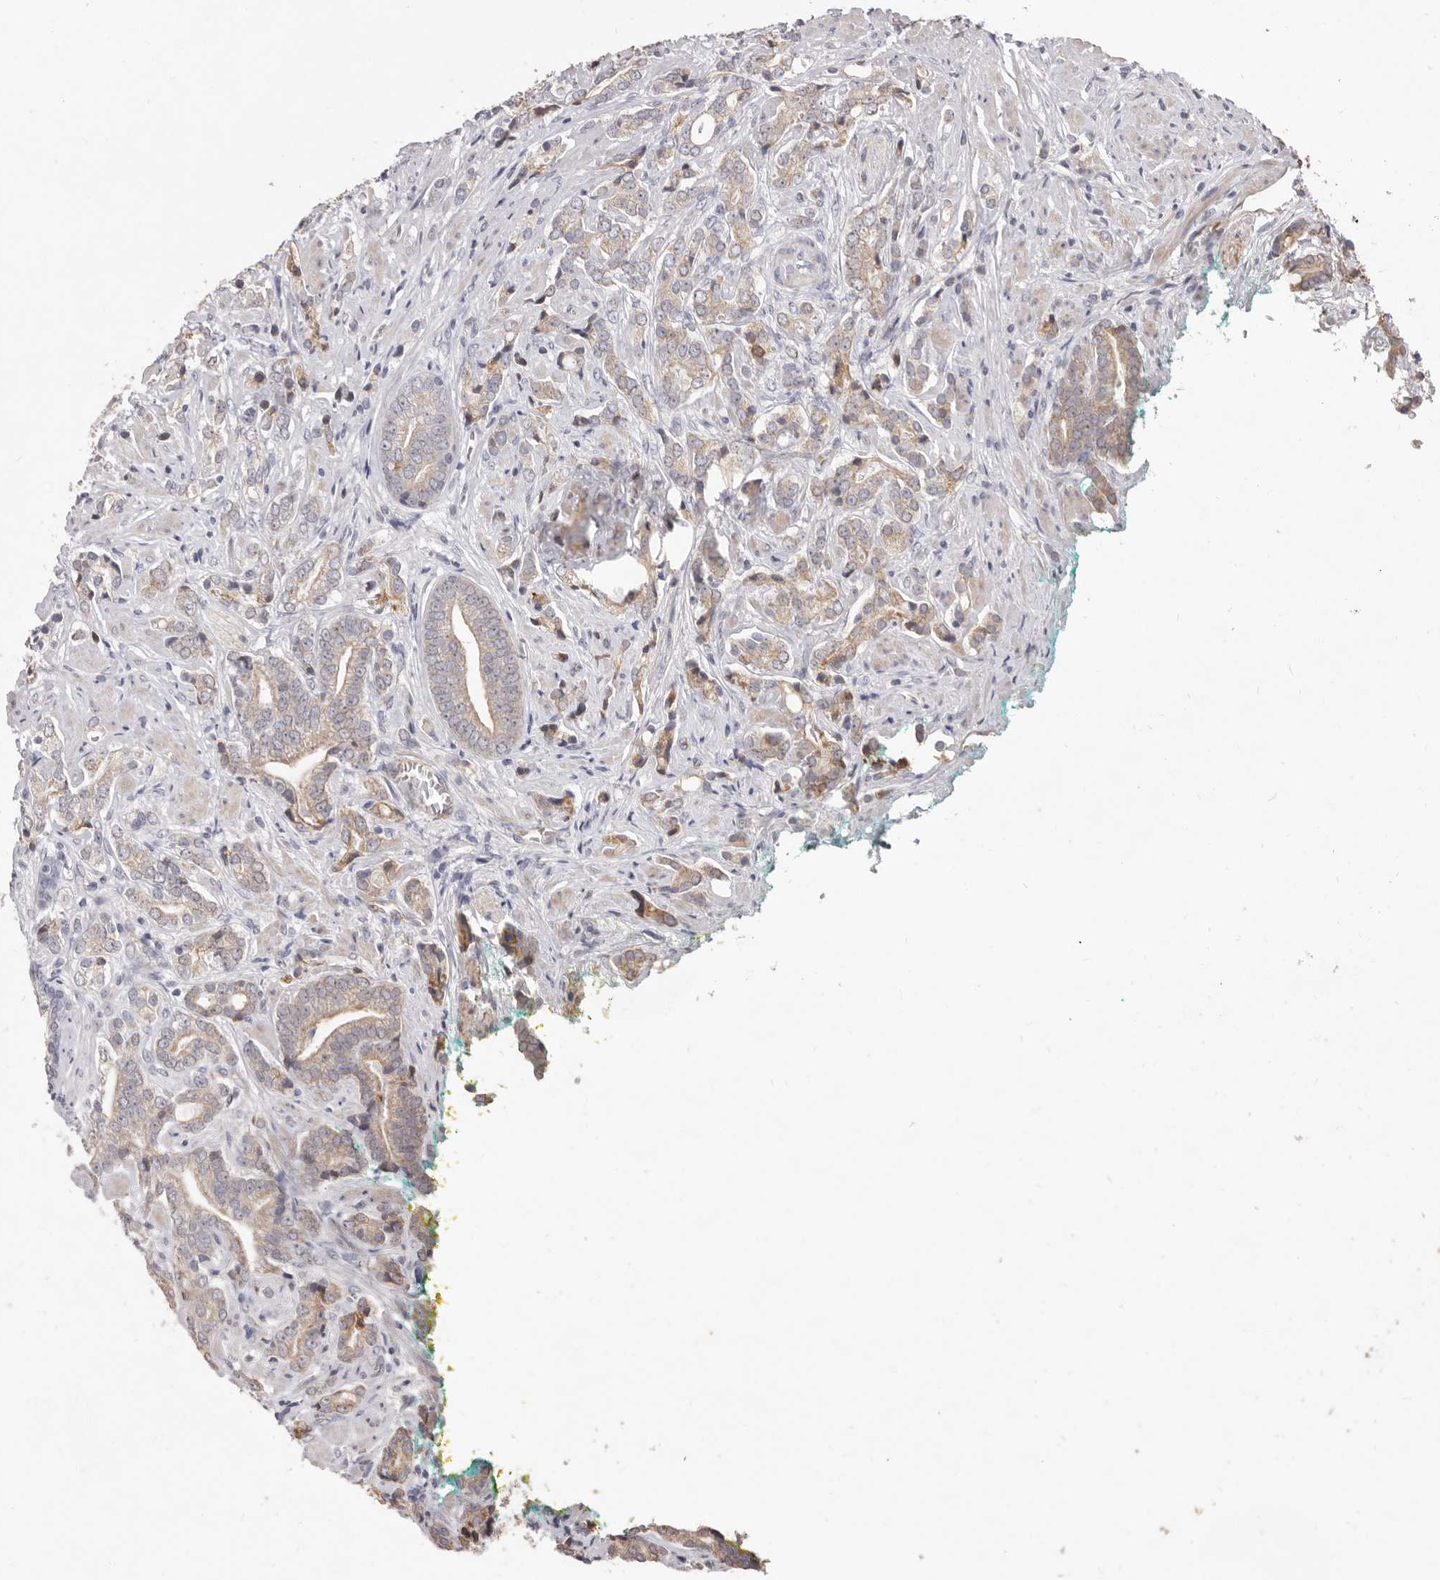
{"staining": {"intensity": "weak", "quantity": "<25%", "location": "cytoplasmic/membranous"}, "tissue": "prostate cancer", "cell_type": "Tumor cells", "image_type": "cancer", "snomed": [{"axis": "morphology", "description": "Adenocarcinoma, High grade"}, {"axis": "topography", "description": "Prostate"}], "caption": "IHC micrograph of human prostate cancer (adenocarcinoma (high-grade)) stained for a protein (brown), which reveals no staining in tumor cells. (Stains: DAB IHC with hematoxylin counter stain, Microscopy: brightfield microscopy at high magnification).", "gene": "ZYG11B", "patient": {"sex": "male", "age": 57}}